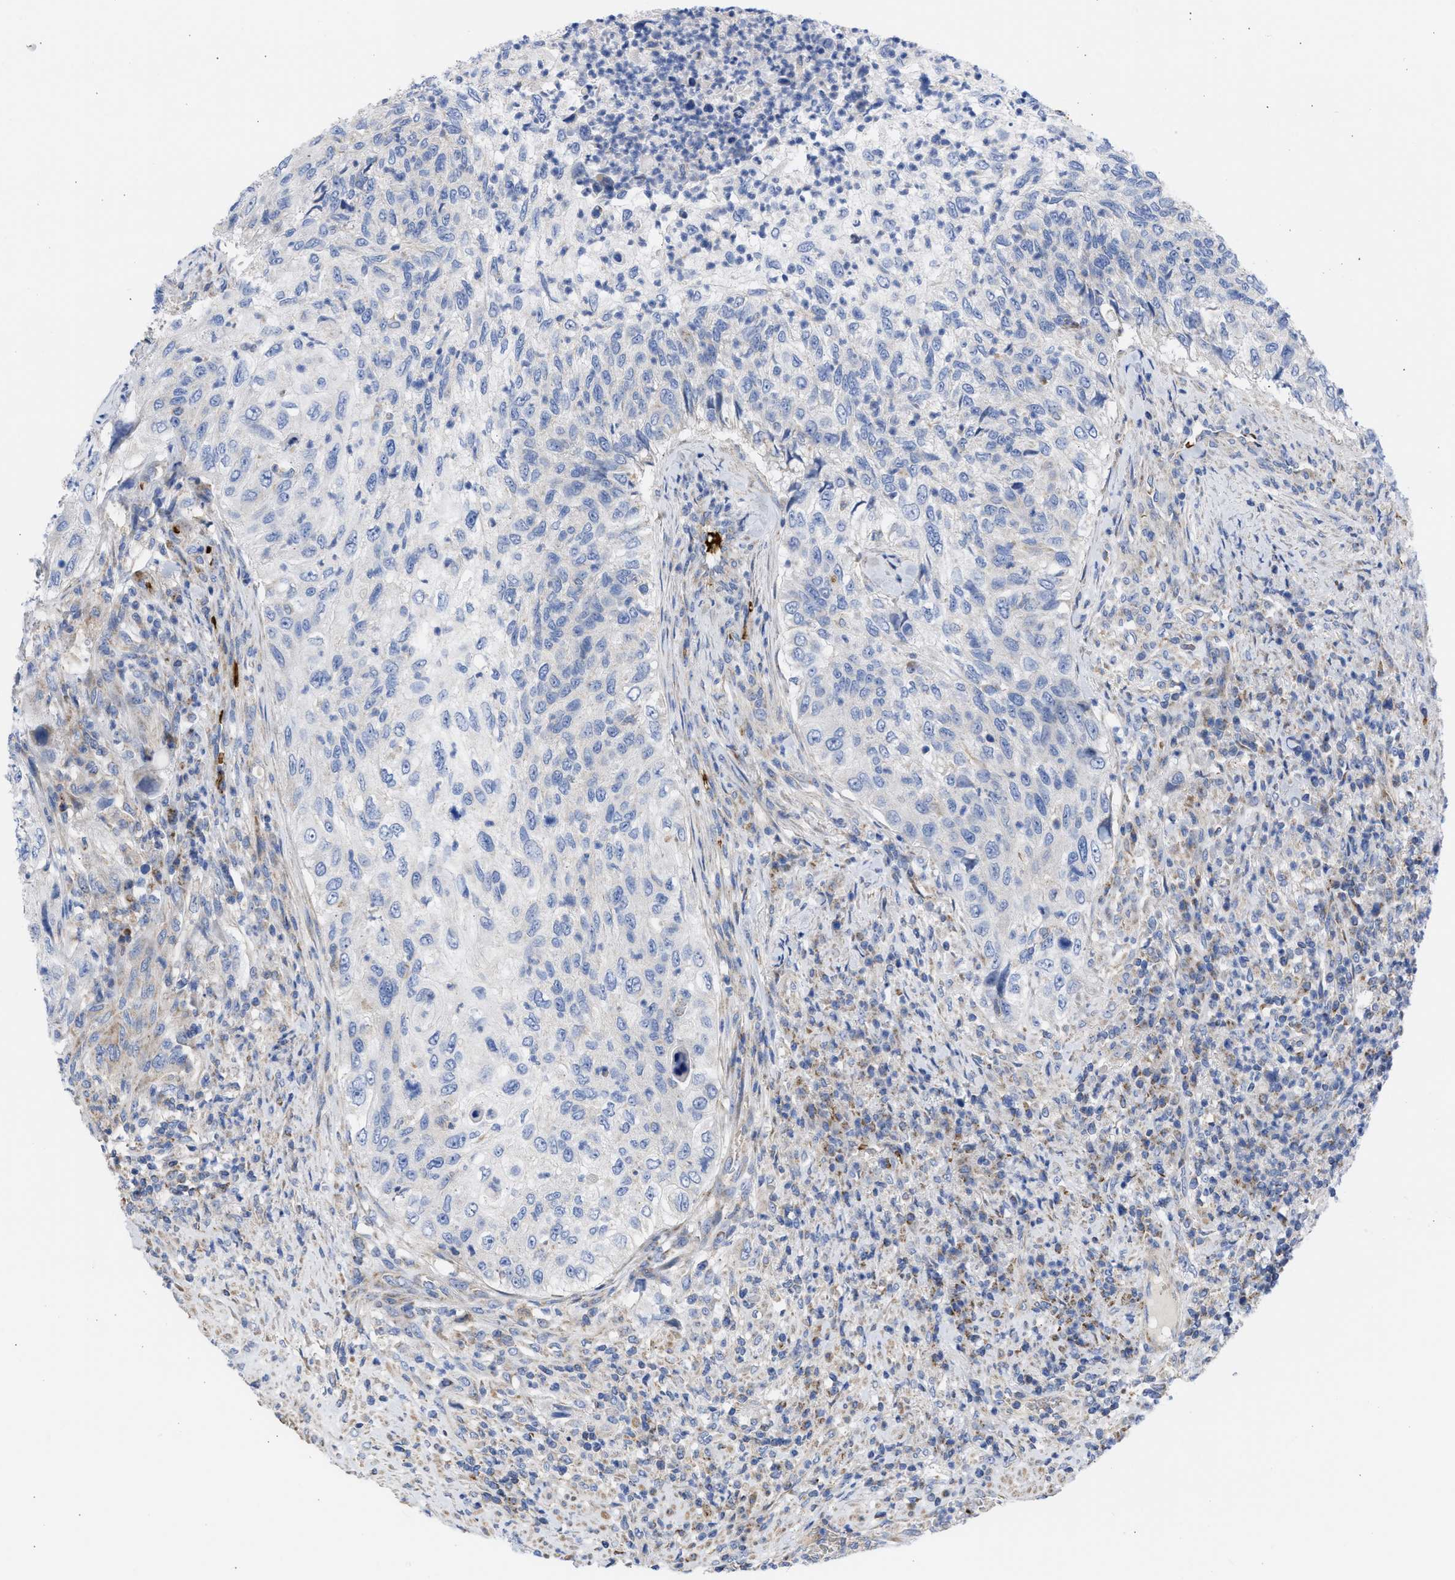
{"staining": {"intensity": "negative", "quantity": "none", "location": "none"}, "tissue": "urothelial cancer", "cell_type": "Tumor cells", "image_type": "cancer", "snomed": [{"axis": "morphology", "description": "Urothelial carcinoma, High grade"}, {"axis": "topography", "description": "Urinary bladder"}], "caption": "The micrograph shows no staining of tumor cells in urothelial carcinoma (high-grade). (Brightfield microscopy of DAB (3,3'-diaminobenzidine) immunohistochemistry (IHC) at high magnification).", "gene": "BTG3", "patient": {"sex": "female", "age": 60}}